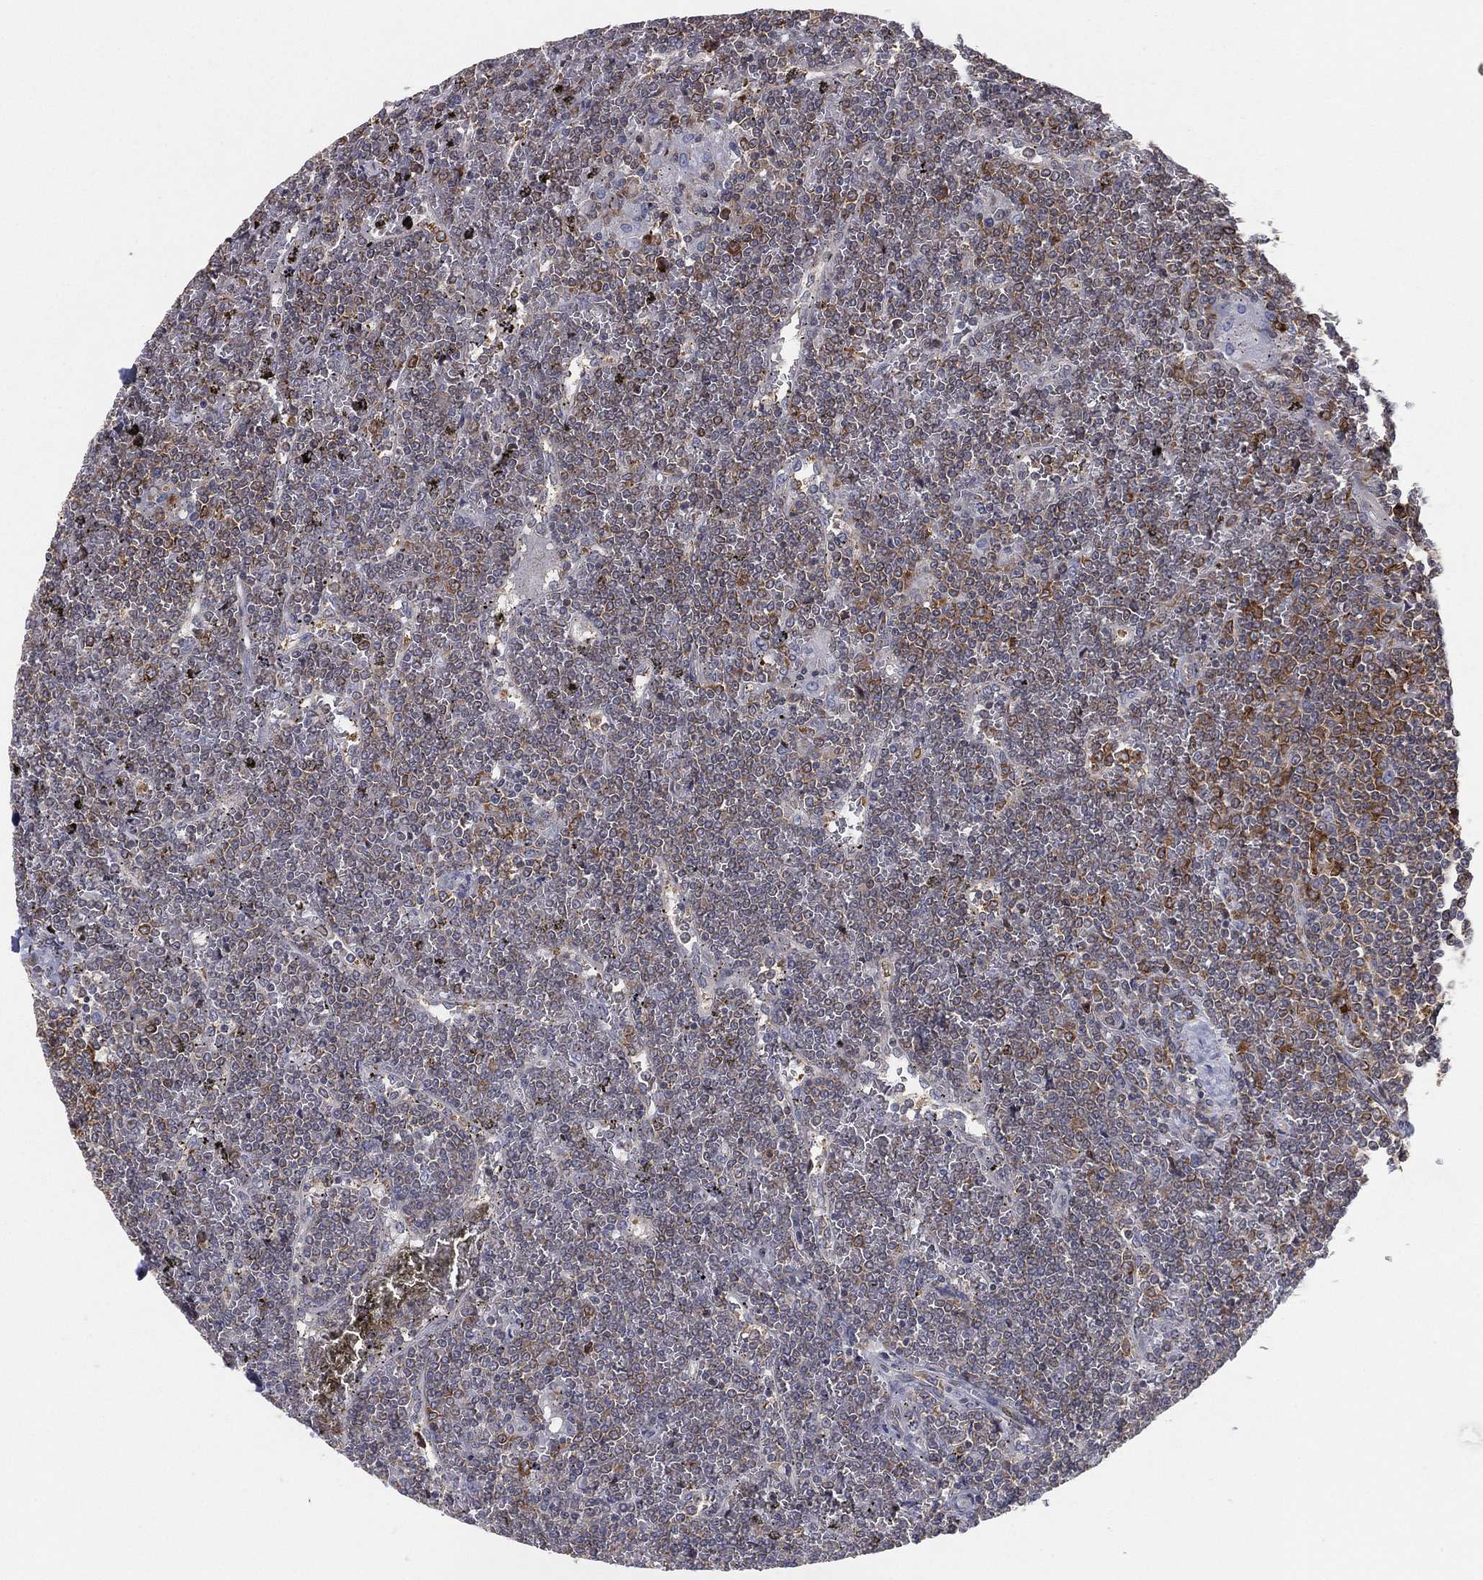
{"staining": {"intensity": "moderate", "quantity": "<25%", "location": "cytoplasmic/membranous"}, "tissue": "lymphoma", "cell_type": "Tumor cells", "image_type": "cancer", "snomed": [{"axis": "morphology", "description": "Malignant lymphoma, non-Hodgkin's type, Low grade"}, {"axis": "topography", "description": "Spleen"}], "caption": "IHC histopathology image of neoplastic tissue: low-grade malignant lymphoma, non-Hodgkin's type stained using IHC displays low levels of moderate protein expression localized specifically in the cytoplasmic/membranous of tumor cells, appearing as a cytoplasmic/membranous brown color.", "gene": "TMTC4", "patient": {"sex": "female", "age": 19}}